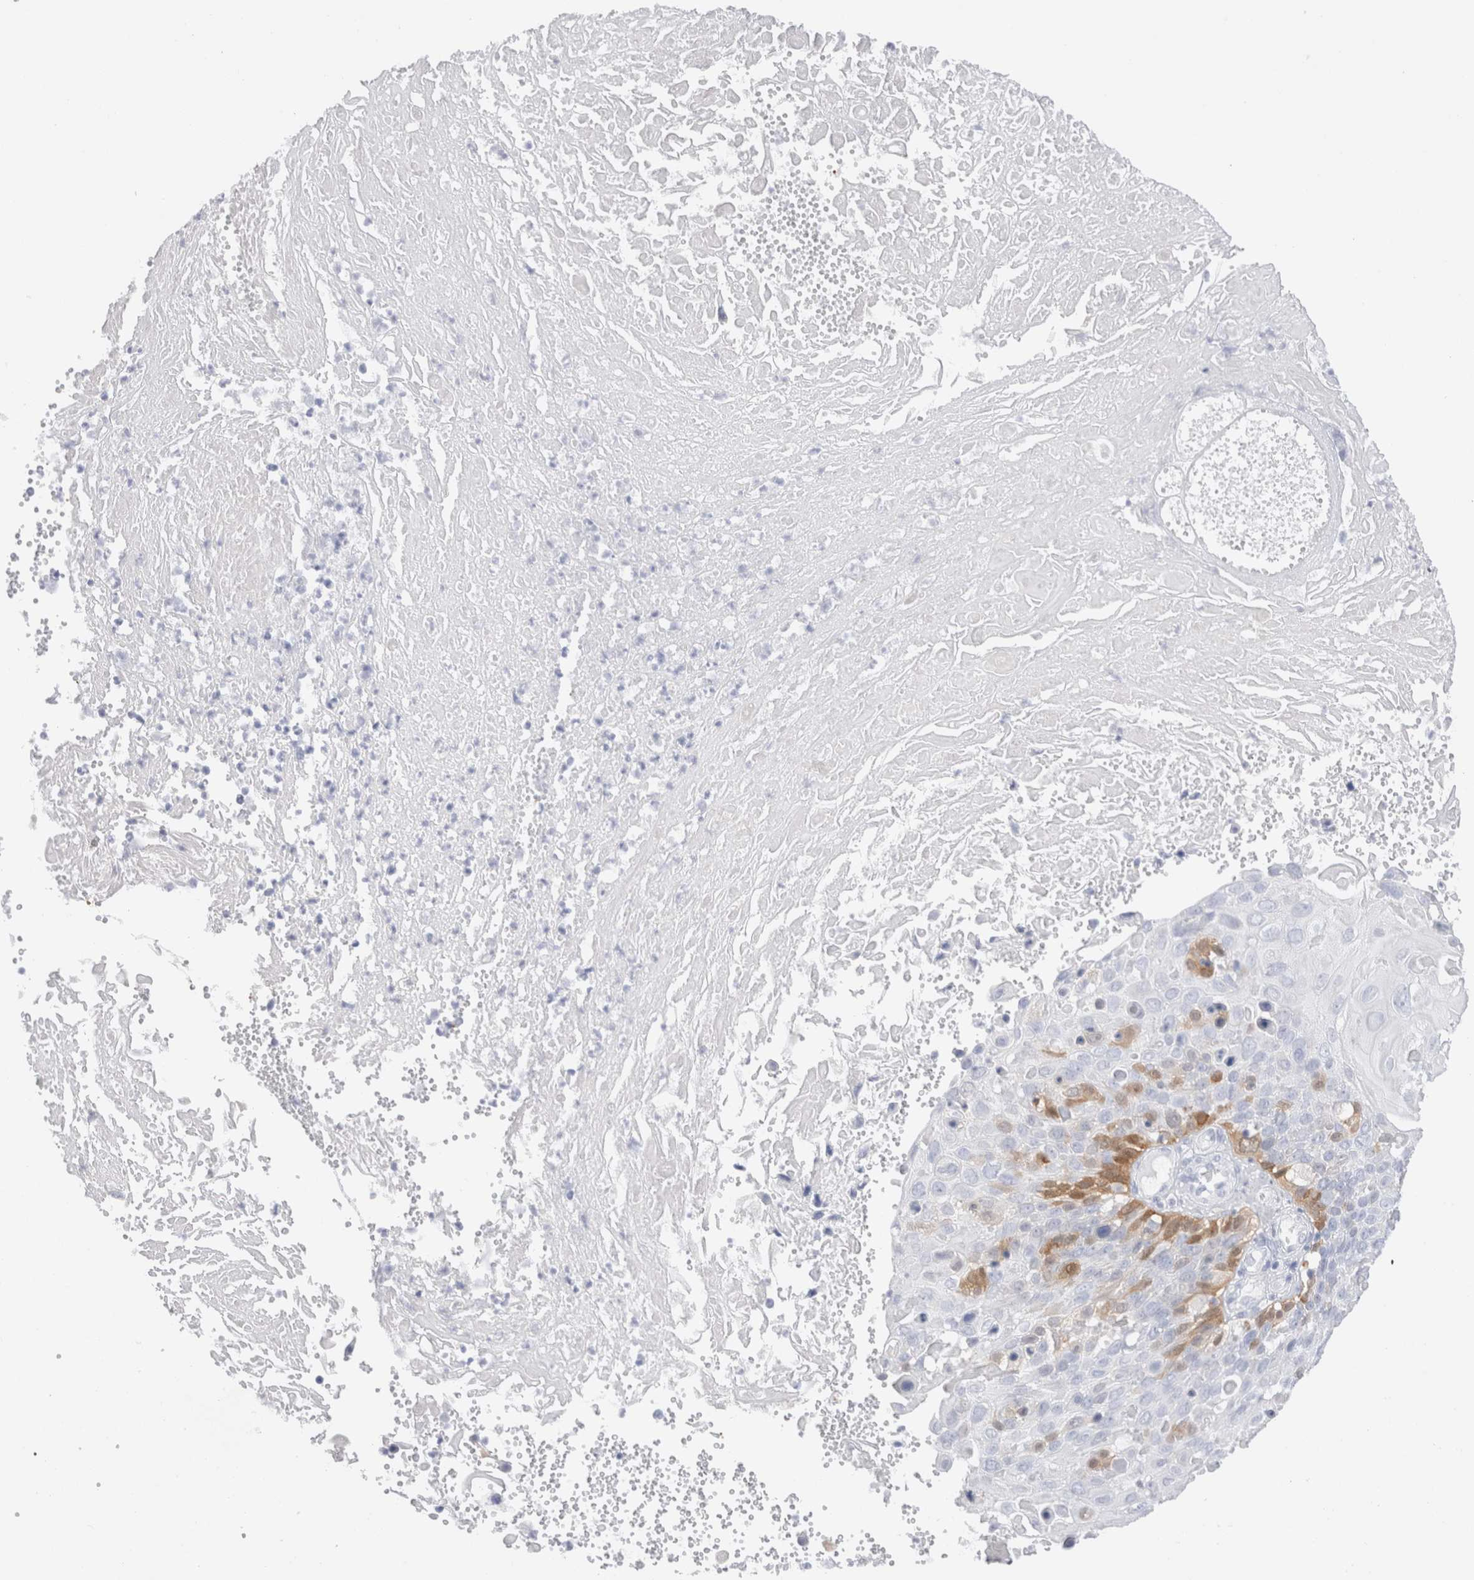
{"staining": {"intensity": "moderate", "quantity": "<25%", "location": "cytoplasmic/membranous,nuclear"}, "tissue": "cervical cancer", "cell_type": "Tumor cells", "image_type": "cancer", "snomed": [{"axis": "morphology", "description": "Squamous cell carcinoma, NOS"}, {"axis": "topography", "description": "Cervix"}], "caption": "DAB (3,3'-diaminobenzidine) immunohistochemical staining of cervical cancer exhibits moderate cytoplasmic/membranous and nuclear protein expression in approximately <25% of tumor cells.", "gene": "NAPEPLD", "patient": {"sex": "female", "age": 74}}